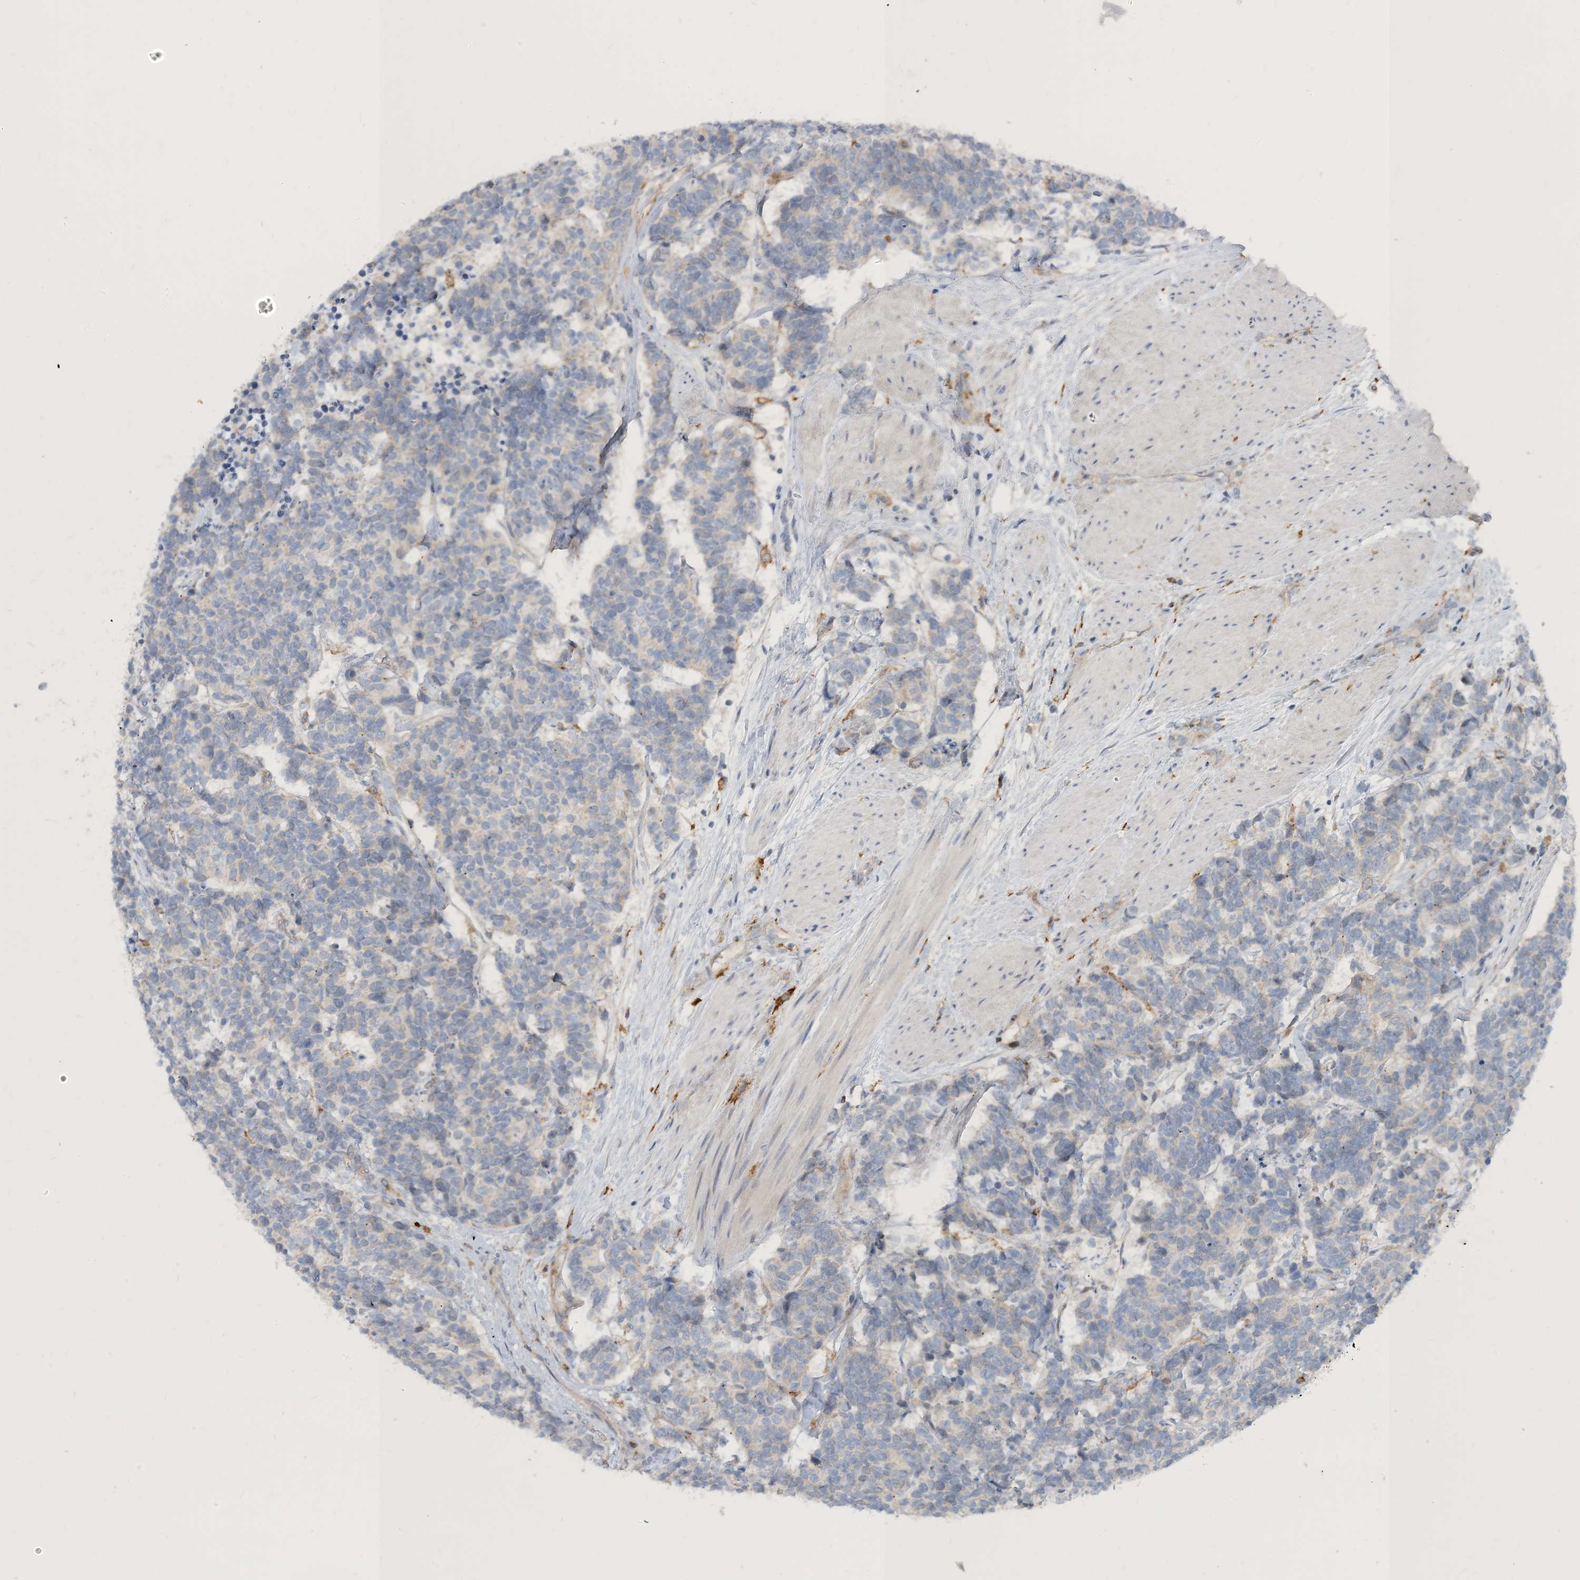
{"staining": {"intensity": "negative", "quantity": "none", "location": "none"}, "tissue": "carcinoid", "cell_type": "Tumor cells", "image_type": "cancer", "snomed": [{"axis": "morphology", "description": "Carcinoma, NOS"}, {"axis": "morphology", "description": "Carcinoid, malignant, NOS"}, {"axis": "topography", "description": "Urinary bladder"}], "caption": "Tumor cells show no significant positivity in carcinoma.", "gene": "PEAR1", "patient": {"sex": "male", "age": 57}}